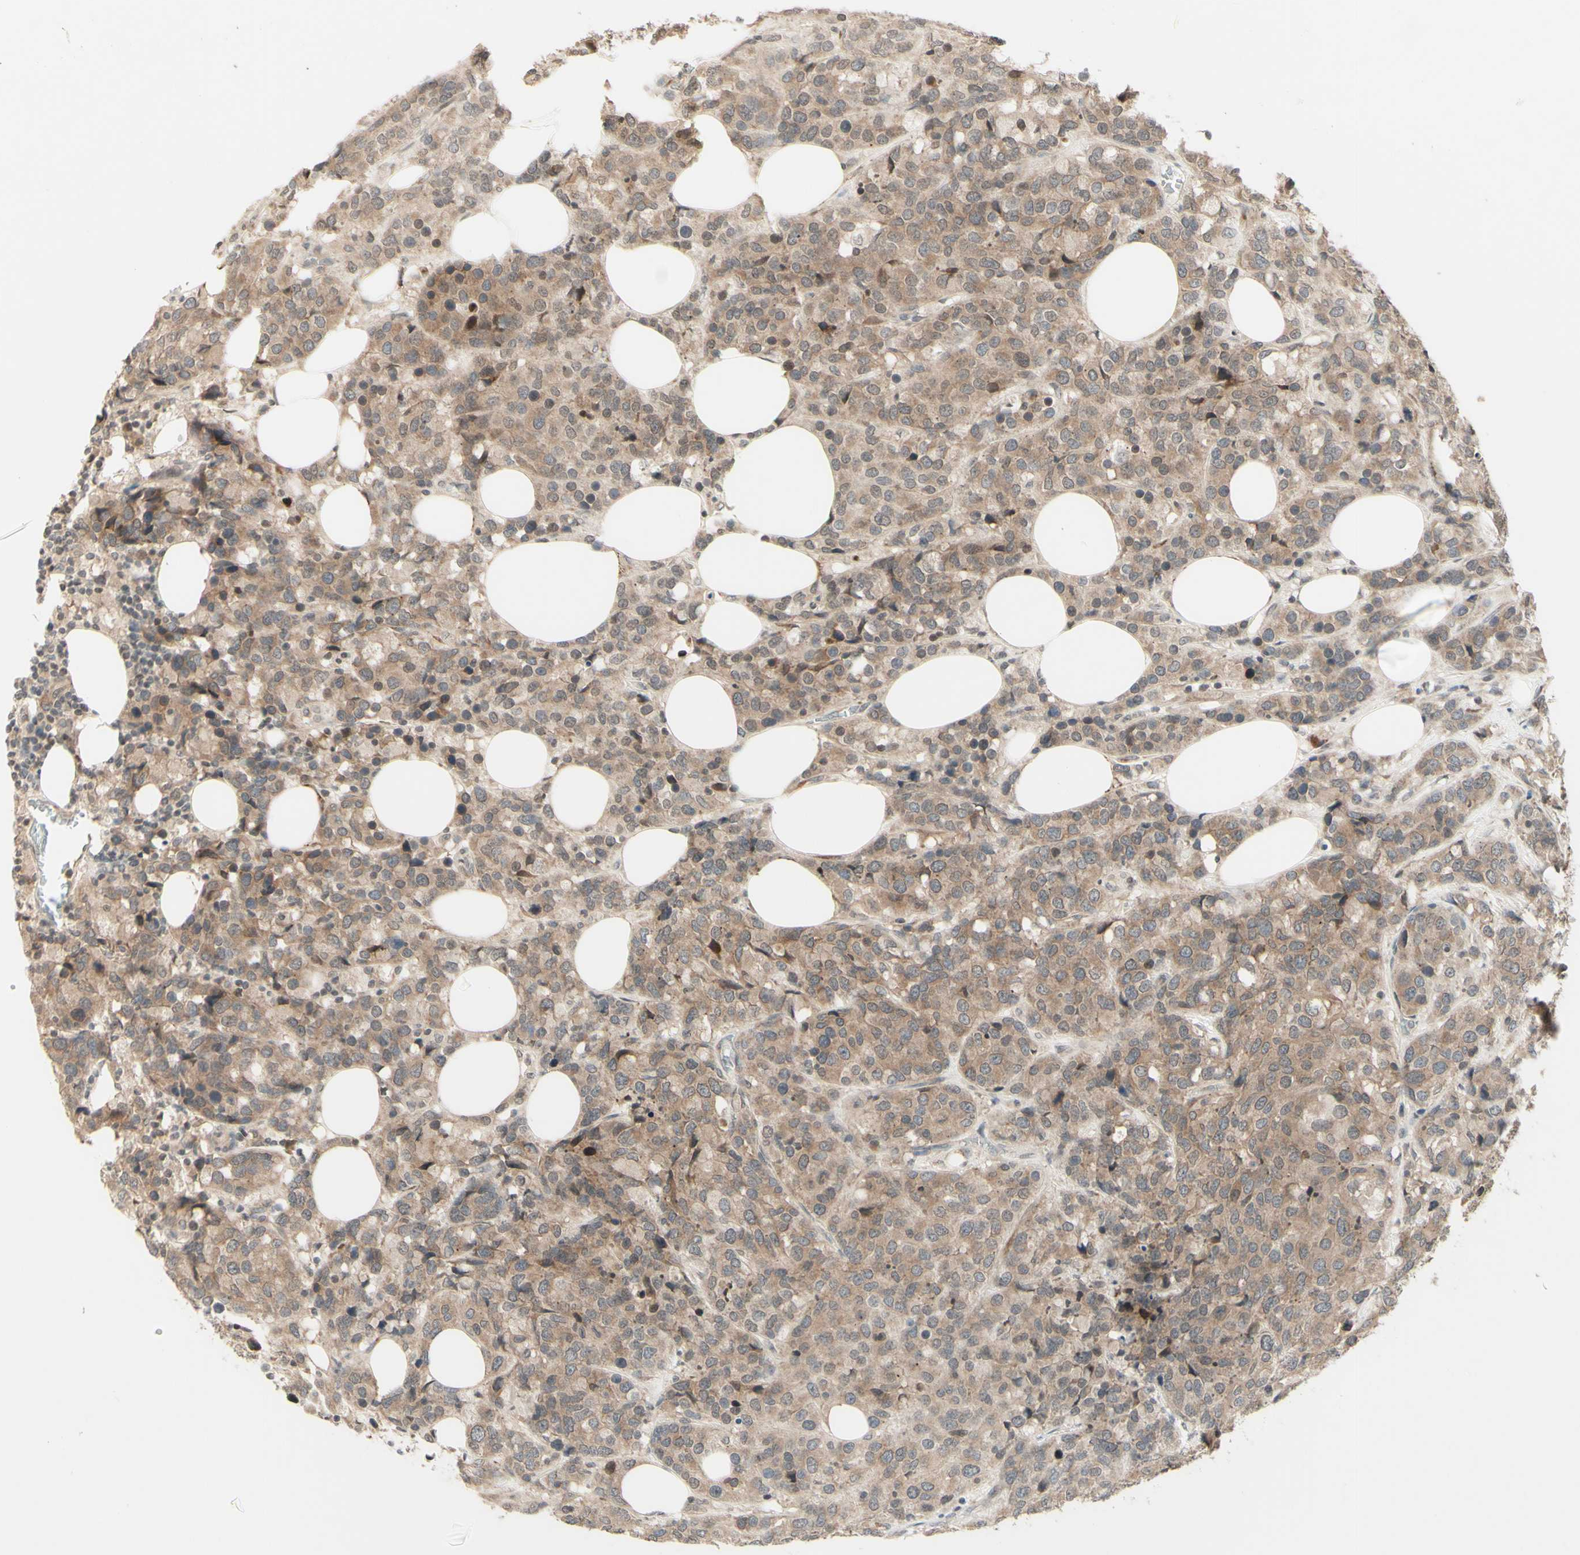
{"staining": {"intensity": "weak", "quantity": ">75%", "location": "cytoplasmic/membranous"}, "tissue": "breast cancer", "cell_type": "Tumor cells", "image_type": "cancer", "snomed": [{"axis": "morphology", "description": "Lobular carcinoma"}, {"axis": "topography", "description": "Breast"}], "caption": "Protein expression analysis of human breast lobular carcinoma reveals weak cytoplasmic/membranous positivity in approximately >75% of tumor cells. (DAB (3,3'-diaminobenzidine) = brown stain, brightfield microscopy at high magnification).", "gene": "ZW10", "patient": {"sex": "female", "age": 59}}